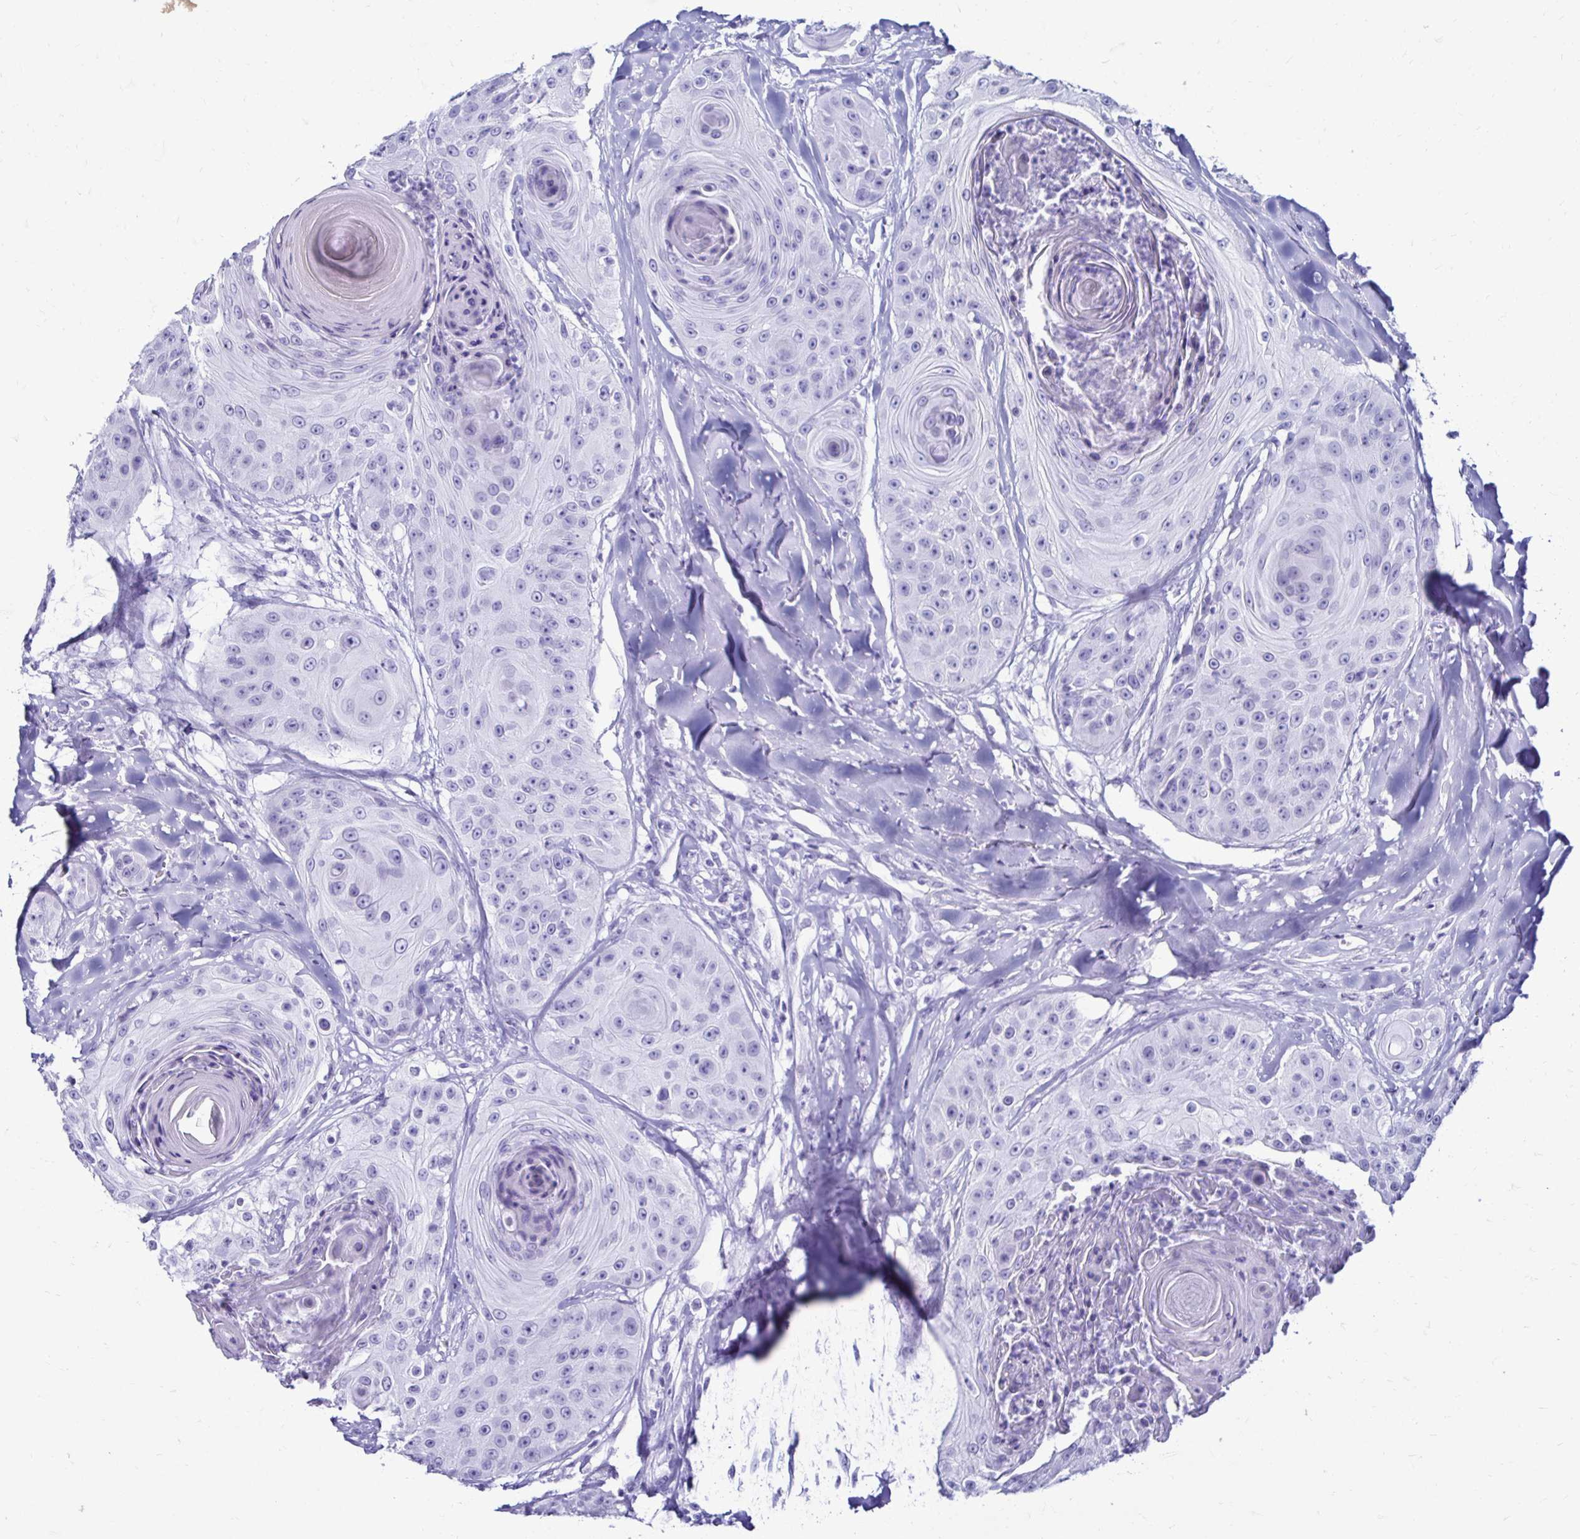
{"staining": {"intensity": "negative", "quantity": "none", "location": "none"}, "tissue": "head and neck cancer", "cell_type": "Tumor cells", "image_type": "cancer", "snomed": [{"axis": "morphology", "description": "Squamous cell carcinoma, NOS"}, {"axis": "topography", "description": "Head-Neck"}], "caption": "Immunohistochemistry micrograph of neoplastic tissue: human head and neck squamous cell carcinoma stained with DAB displays no significant protein staining in tumor cells. (DAB immunohistochemistry, high magnification).", "gene": "CST5", "patient": {"sex": "male", "age": 83}}